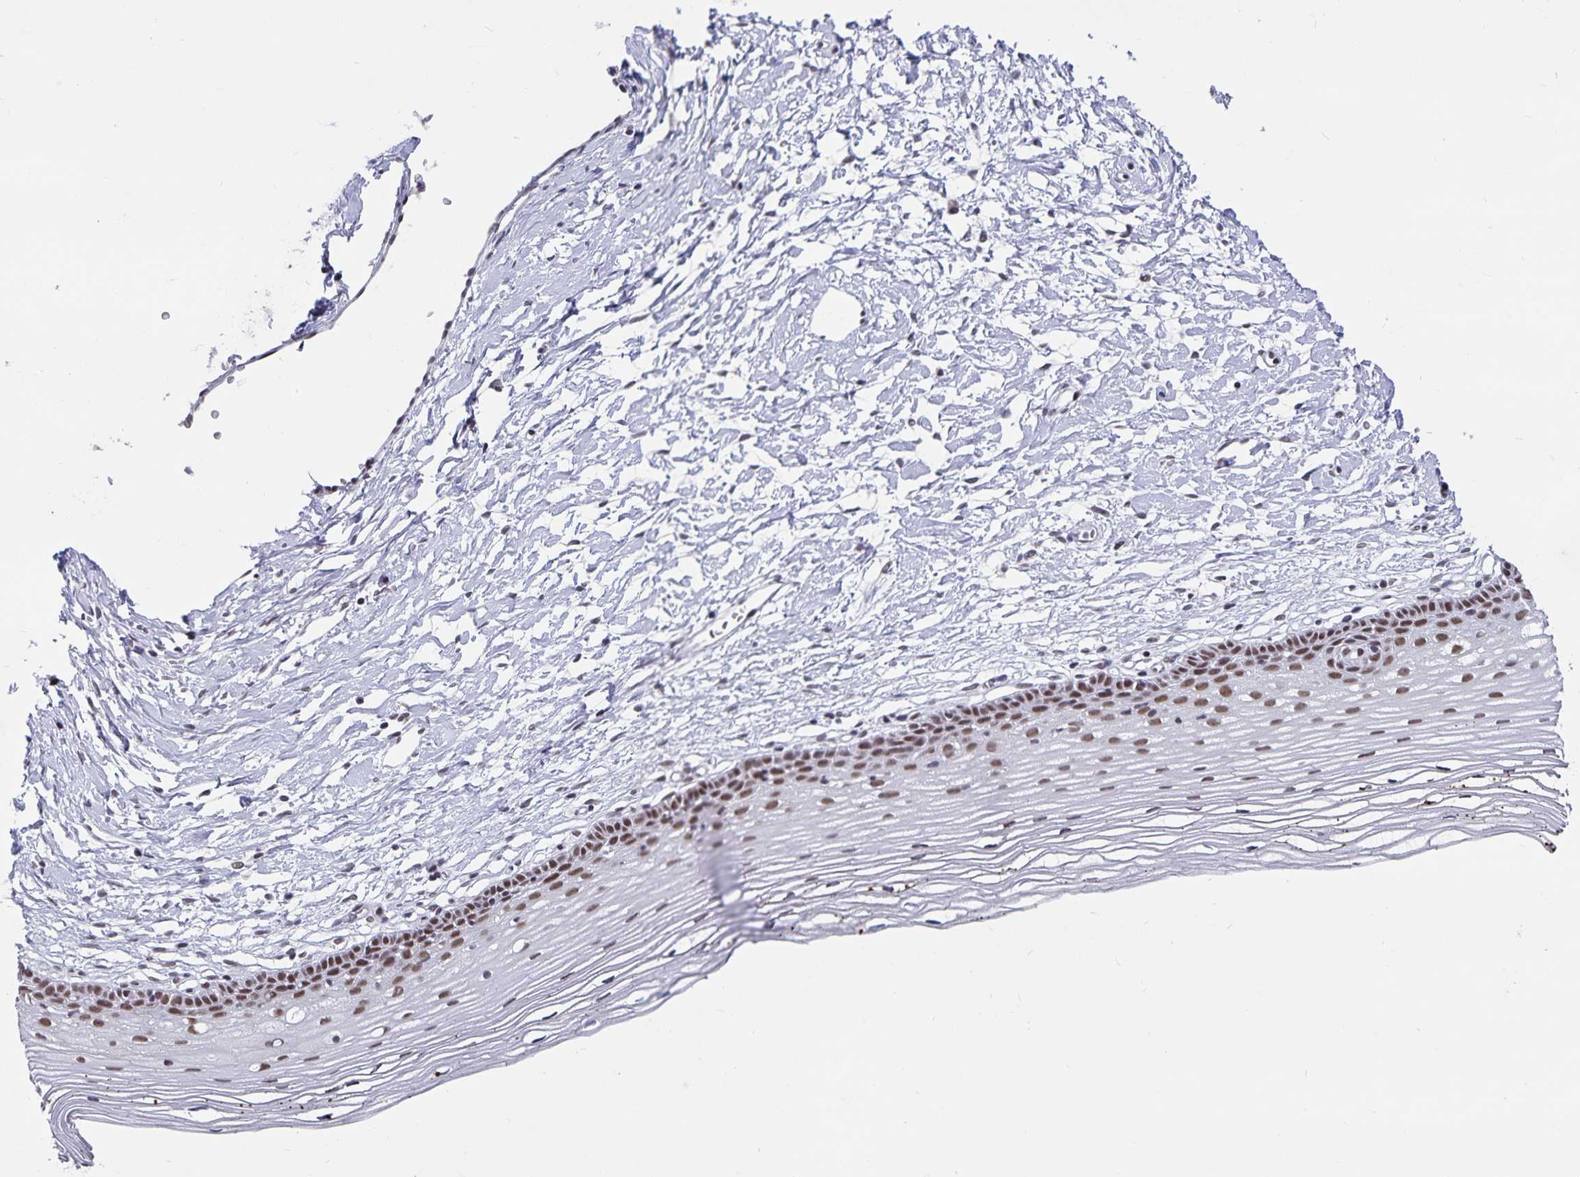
{"staining": {"intensity": "weak", "quantity": ">75%", "location": "nuclear"}, "tissue": "cervix", "cell_type": "Glandular cells", "image_type": "normal", "snomed": [{"axis": "morphology", "description": "Normal tissue, NOS"}, {"axis": "topography", "description": "Cervix"}], "caption": "Glandular cells reveal low levels of weak nuclear positivity in approximately >75% of cells in unremarkable cervix.", "gene": "PBX2", "patient": {"sex": "female", "age": 40}}